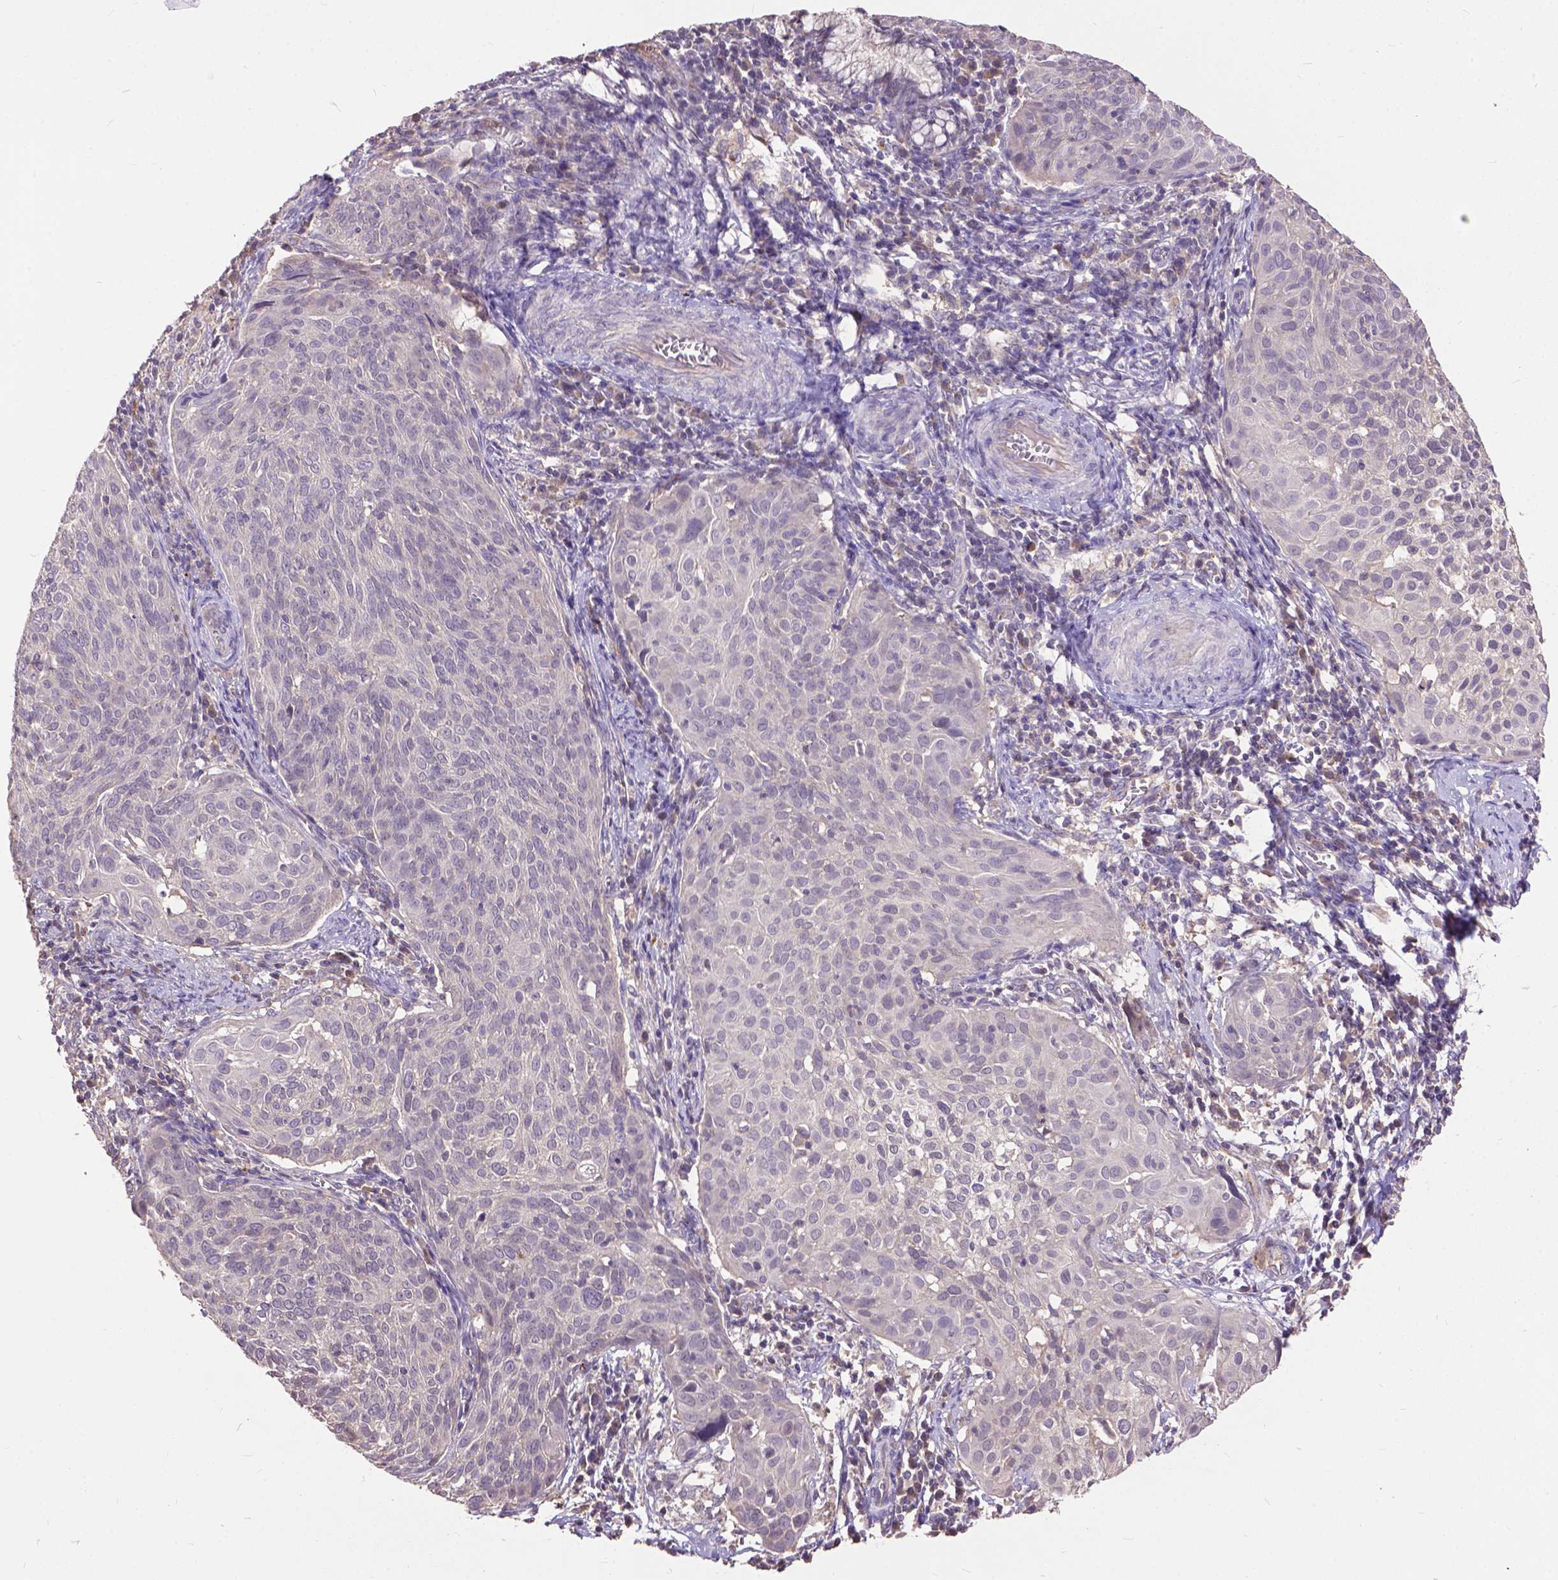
{"staining": {"intensity": "negative", "quantity": "none", "location": "none"}, "tissue": "cervical cancer", "cell_type": "Tumor cells", "image_type": "cancer", "snomed": [{"axis": "morphology", "description": "Squamous cell carcinoma, NOS"}, {"axis": "topography", "description": "Cervix"}], "caption": "High magnification brightfield microscopy of cervical cancer (squamous cell carcinoma) stained with DAB (brown) and counterstained with hematoxylin (blue): tumor cells show no significant positivity.", "gene": "ZNF337", "patient": {"sex": "female", "age": 39}}